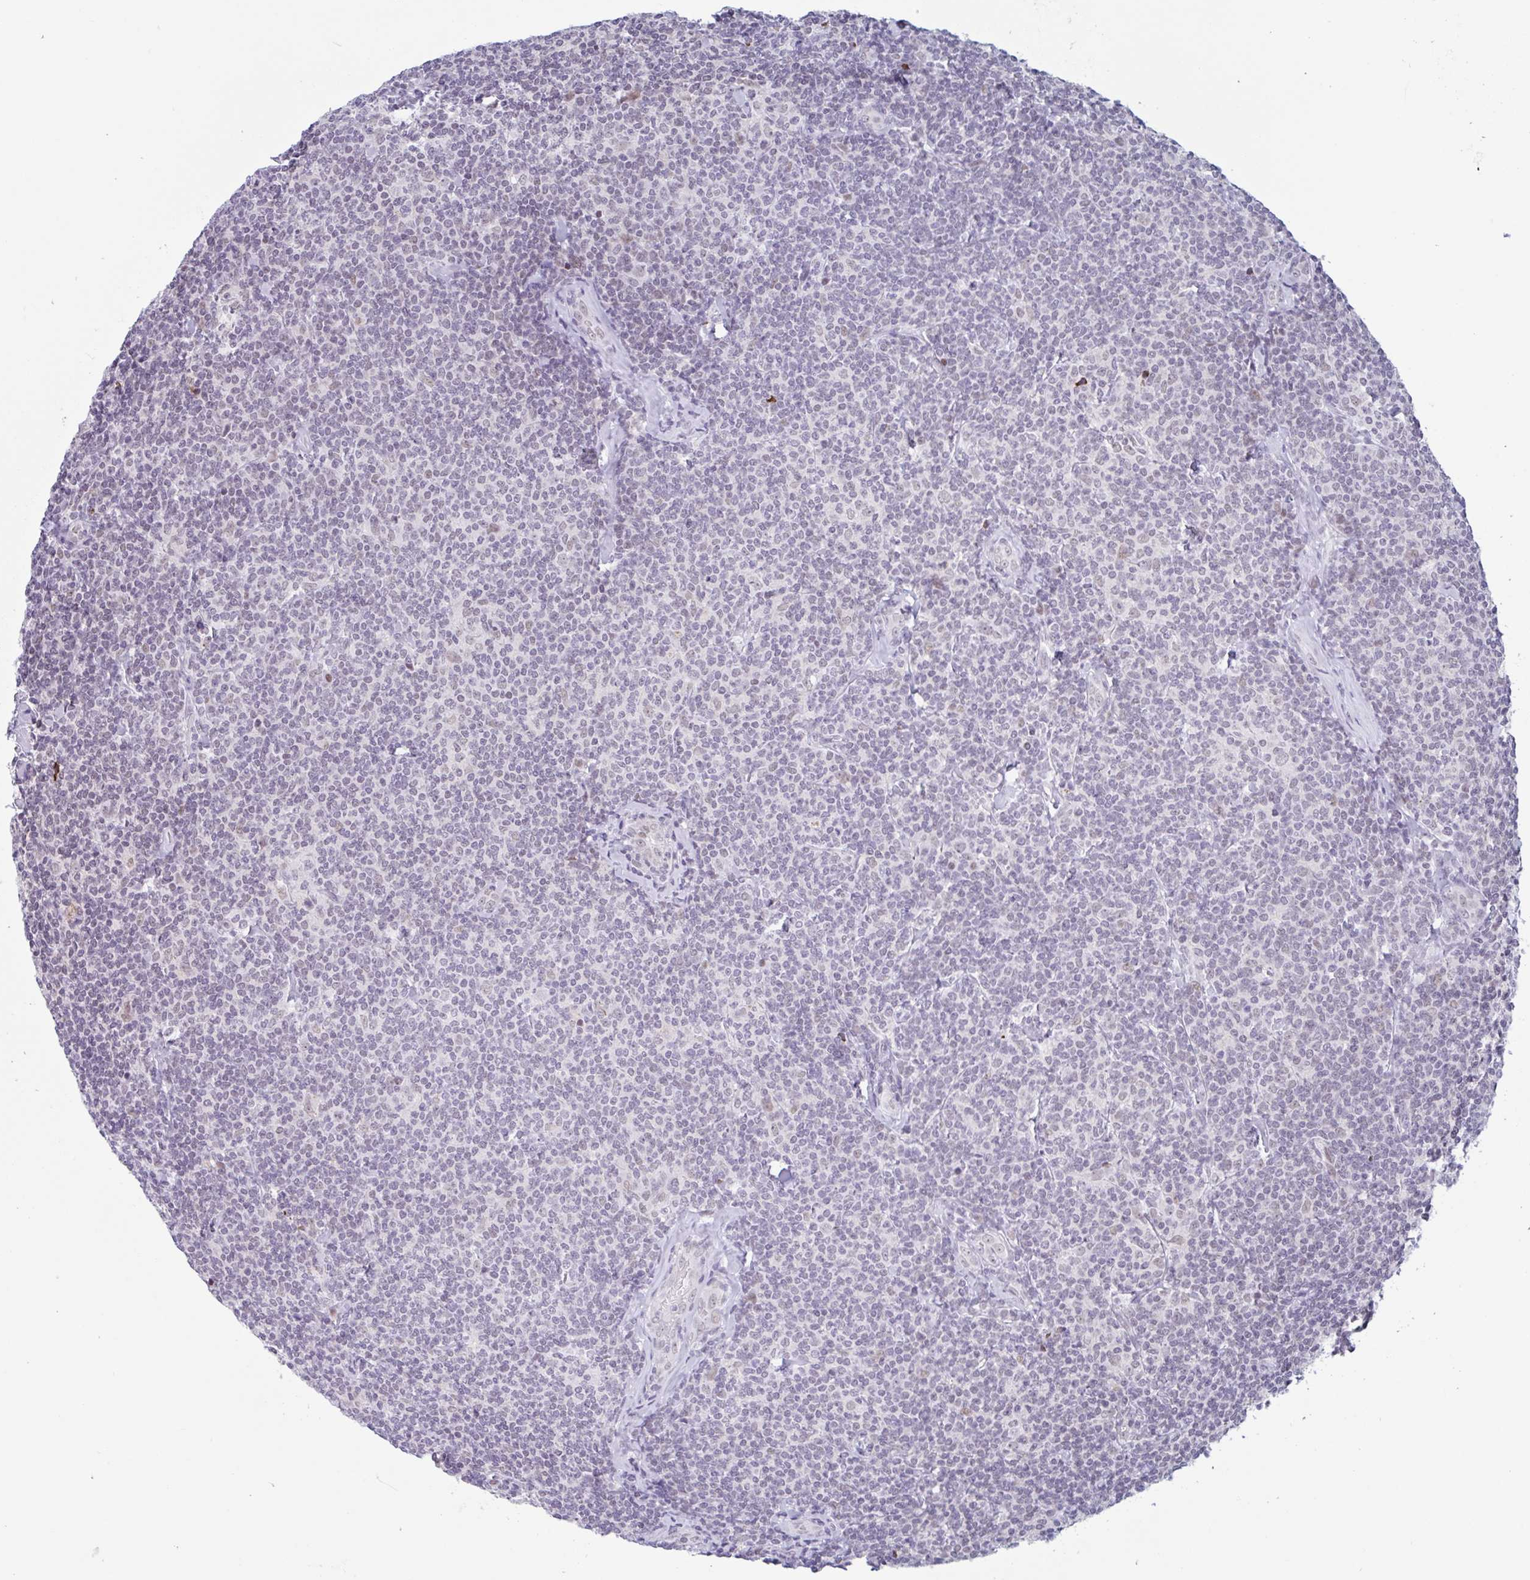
{"staining": {"intensity": "weak", "quantity": "<25%", "location": "nuclear"}, "tissue": "lymphoma", "cell_type": "Tumor cells", "image_type": "cancer", "snomed": [{"axis": "morphology", "description": "Malignant lymphoma, non-Hodgkin's type, Low grade"}, {"axis": "topography", "description": "Lymph node"}], "caption": "Protein analysis of low-grade malignant lymphoma, non-Hodgkin's type displays no significant staining in tumor cells.", "gene": "PLG", "patient": {"sex": "female", "age": 56}}